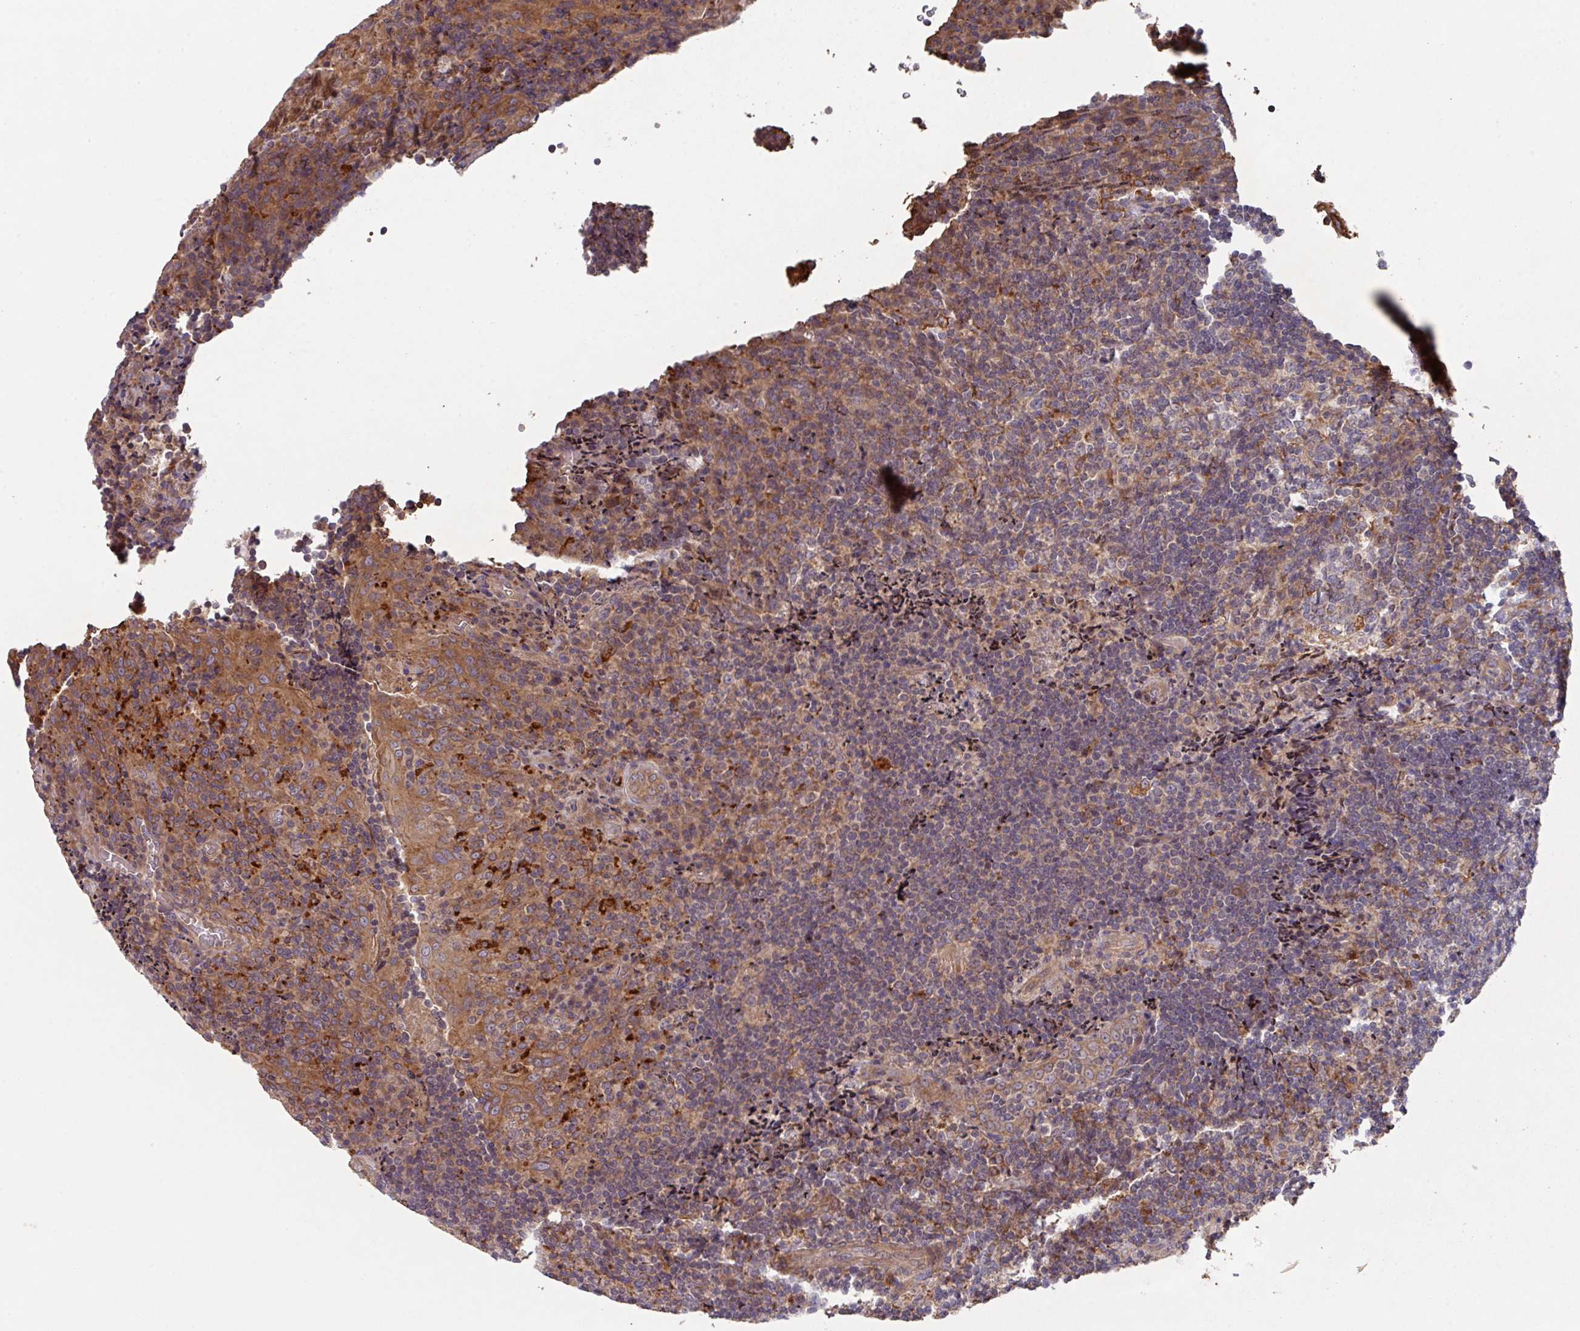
{"staining": {"intensity": "strong", "quantity": "<25%", "location": "cytoplasmic/membranous"}, "tissue": "tonsil", "cell_type": "Germinal center cells", "image_type": "normal", "snomed": [{"axis": "morphology", "description": "Normal tissue, NOS"}, {"axis": "topography", "description": "Tonsil"}], "caption": "Immunohistochemistry of normal tonsil shows medium levels of strong cytoplasmic/membranous staining in about <25% of germinal center cells.", "gene": "TRIM14", "patient": {"sex": "male", "age": 17}}